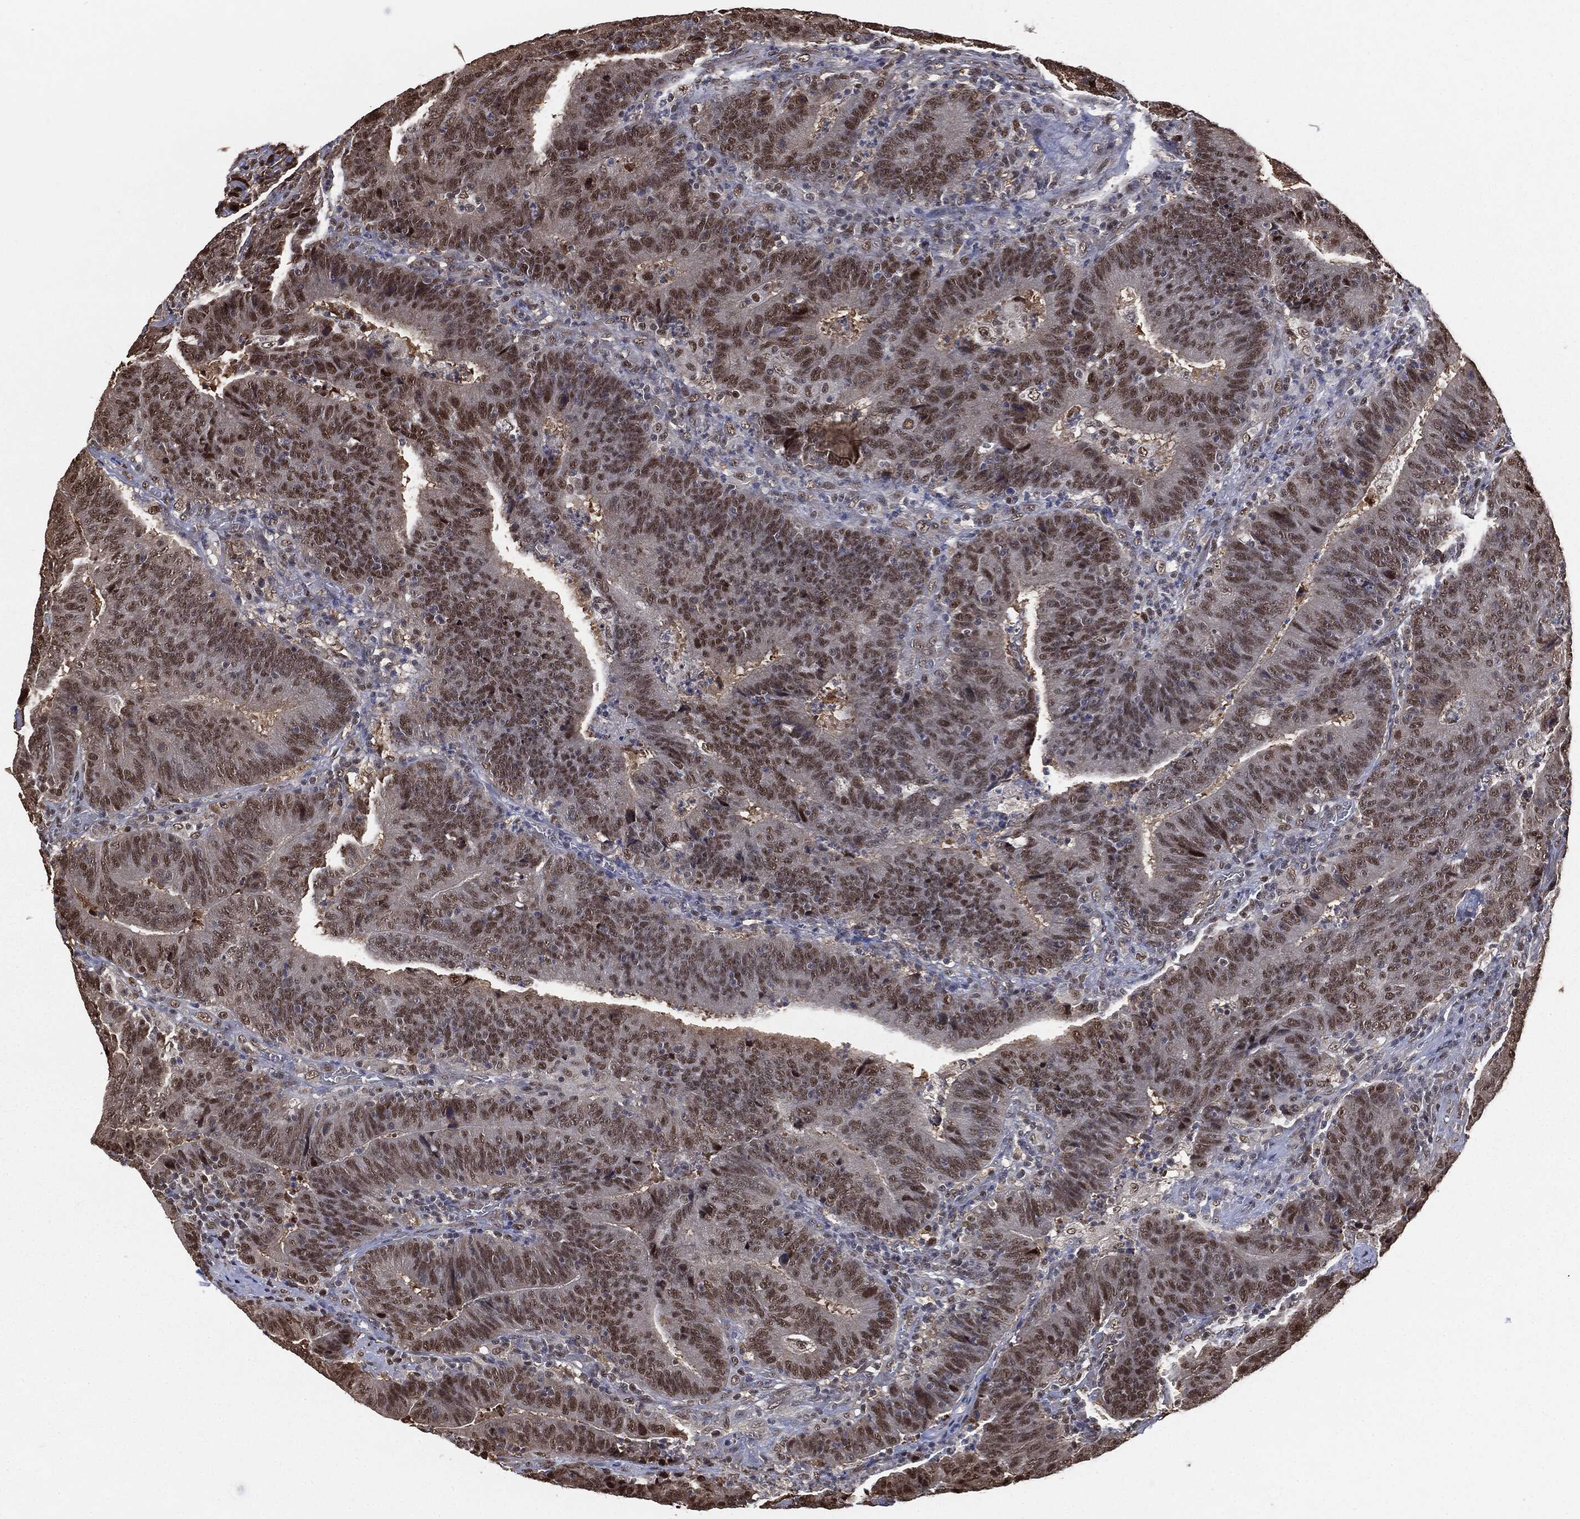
{"staining": {"intensity": "strong", "quantity": ">75%", "location": "nuclear"}, "tissue": "colorectal cancer", "cell_type": "Tumor cells", "image_type": "cancer", "snomed": [{"axis": "morphology", "description": "Adenocarcinoma, NOS"}, {"axis": "topography", "description": "Colon"}], "caption": "High-magnification brightfield microscopy of adenocarcinoma (colorectal) stained with DAB (brown) and counterstained with hematoxylin (blue). tumor cells exhibit strong nuclear staining is seen in approximately>75% of cells.", "gene": "SHLD2", "patient": {"sex": "female", "age": 75}}